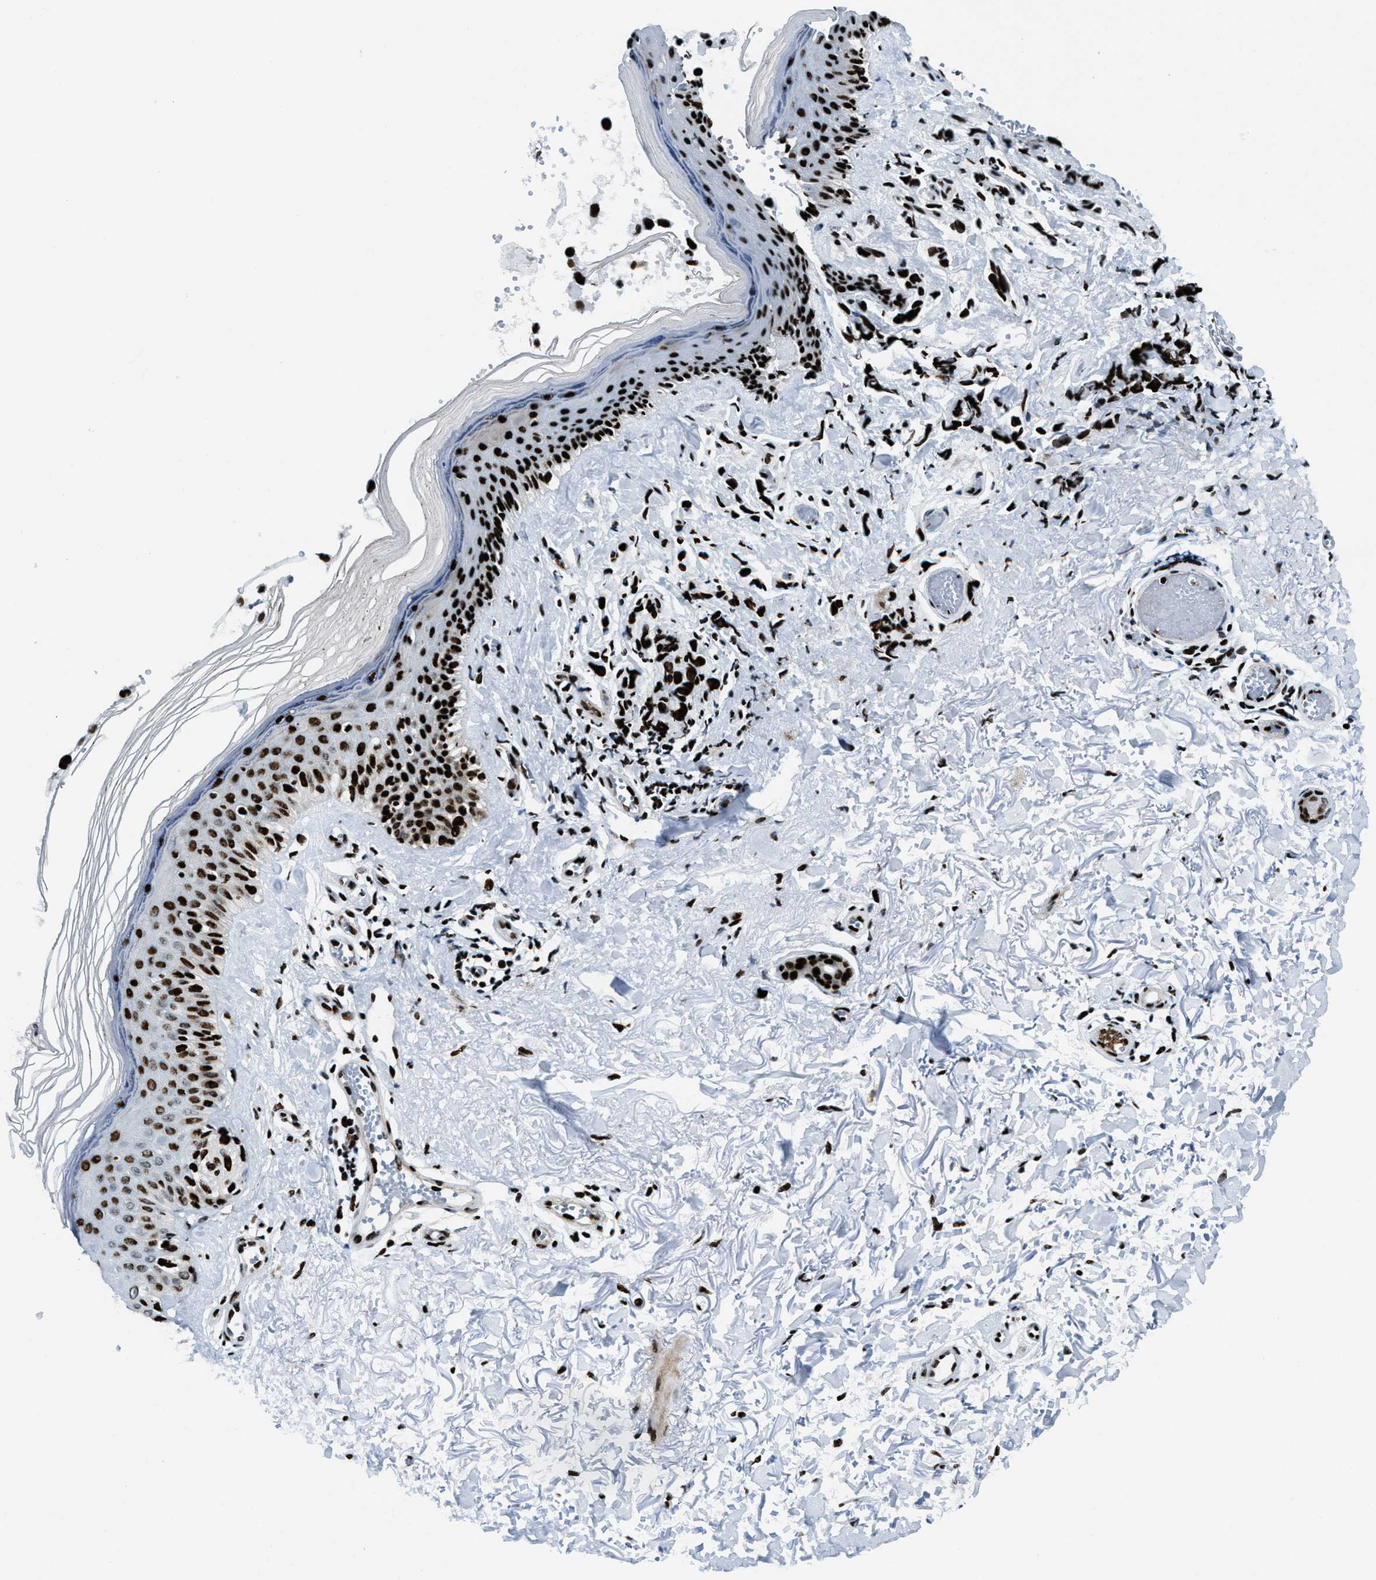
{"staining": {"intensity": "strong", "quantity": ">75%", "location": "nuclear"}, "tissue": "melanoma", "cell_type": "Tumor cells", "image_type": "cancer", "snomed": [{"axis": "morphology", "description": "Malignant melanoma, NOS"}, {"axis": "topography", "description": "Skin"}], "caption": "Tumor cells show high levels of strong nuclear positivity in about >75% of cells in melanoma. (DAB (3,3'-diaminobenzidine) IHC with brightfield microscopy, high magnification).", "gene": "NONO", "patient": {"sex": "female", "age": 58}}